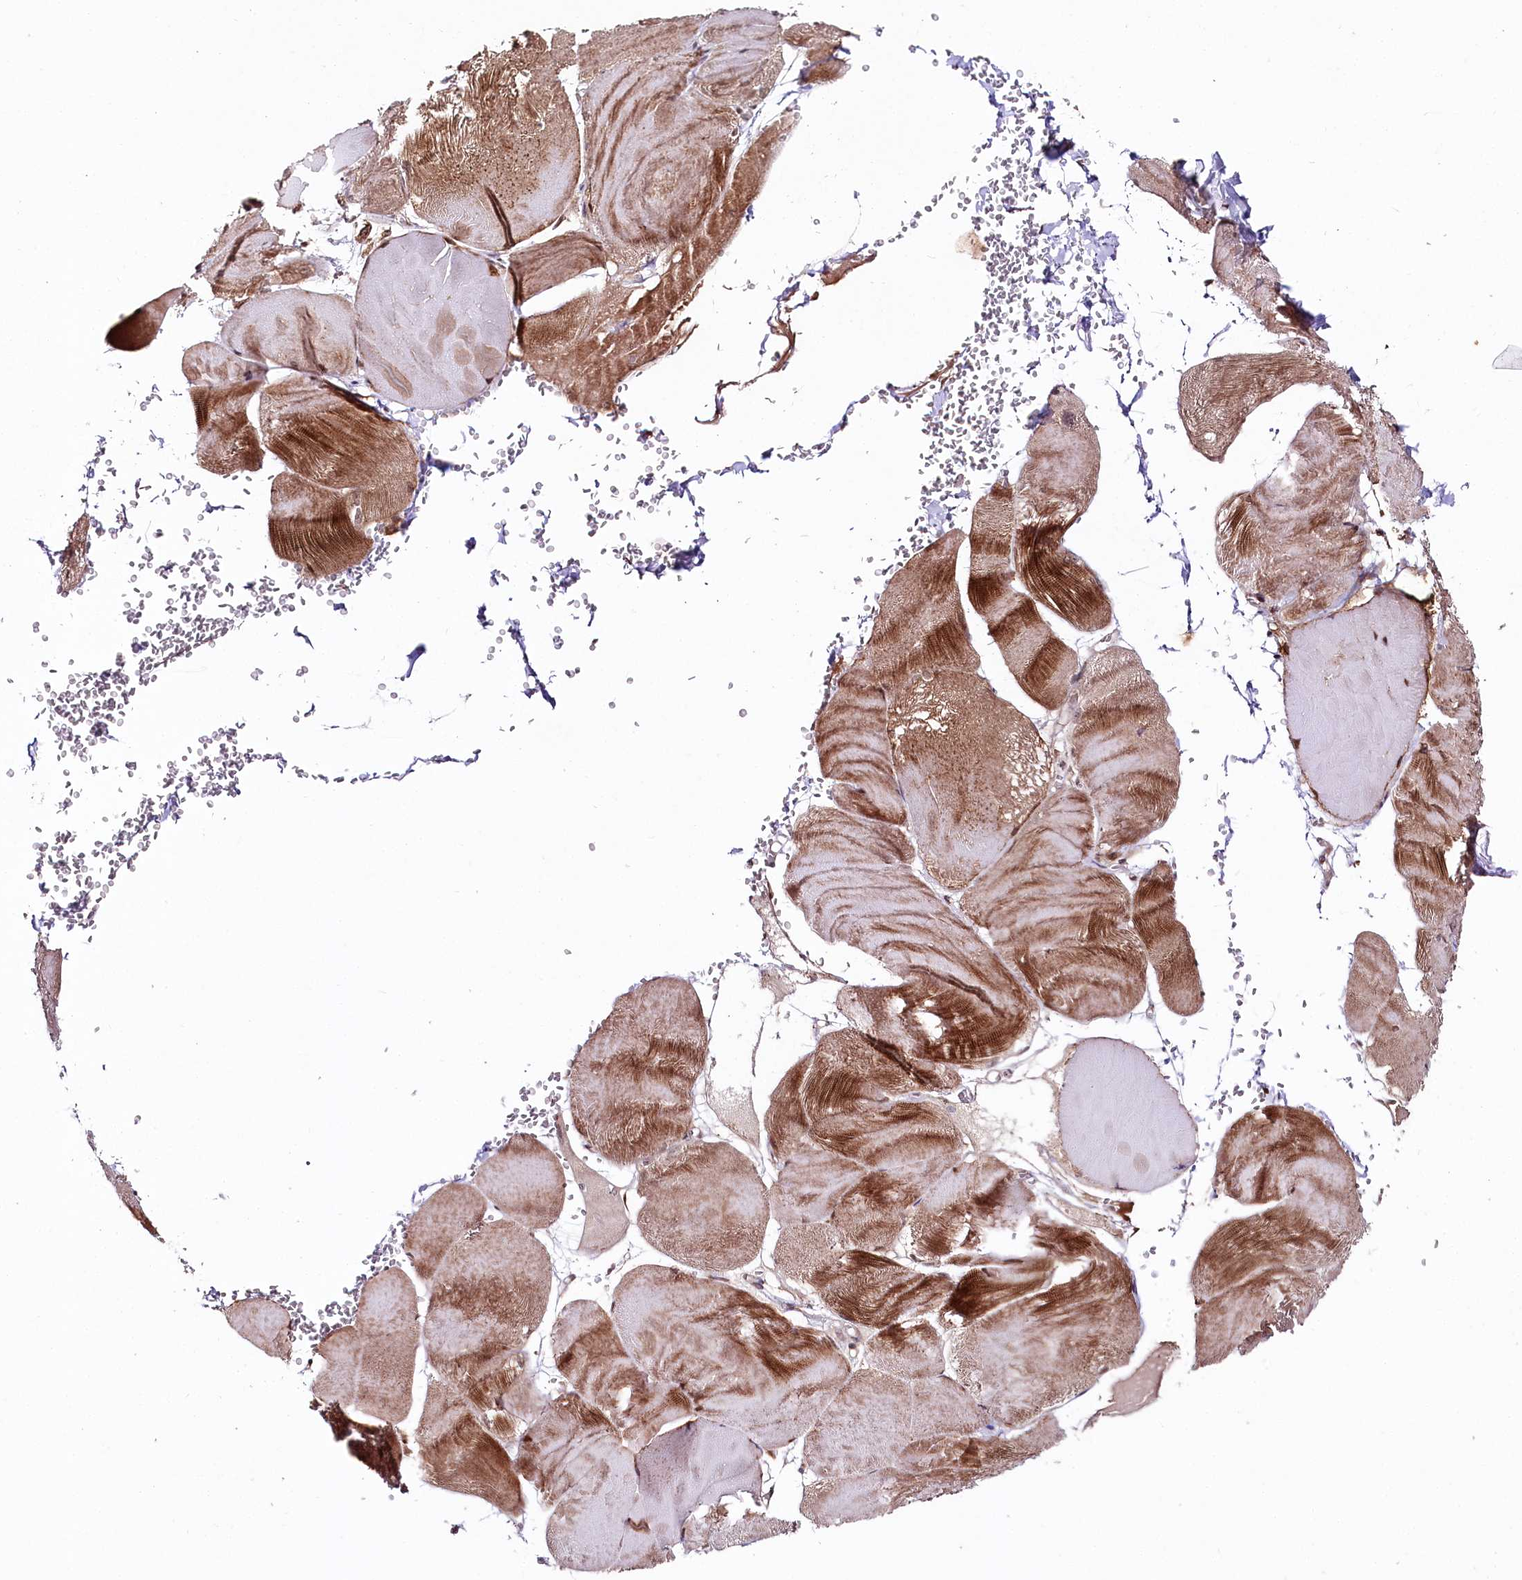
{"staining": {"intensity": "strong", "quantity": "25%-75%", "location": "cytoplasmic/membranous"}, "tissue": "skeletal muscle", "cell_type": "Myocytes", "image_type": "normal", "snomed": [{"axis": "morphology", "description": "Normal tissue, NOS"}, {"axis": "morphology", "description": "Basal cell carcinoma"}, {"axis": "topography", "description": "Skeletal muscle"}], "caption": "Protein staining reveals strong cytoplasmic/membranous positivity in about 25%-75% of myocytes in unremarkable skeletal muscle.", "gene": "PHLDB1", "patient": {"sex": "female", "age": 64}}